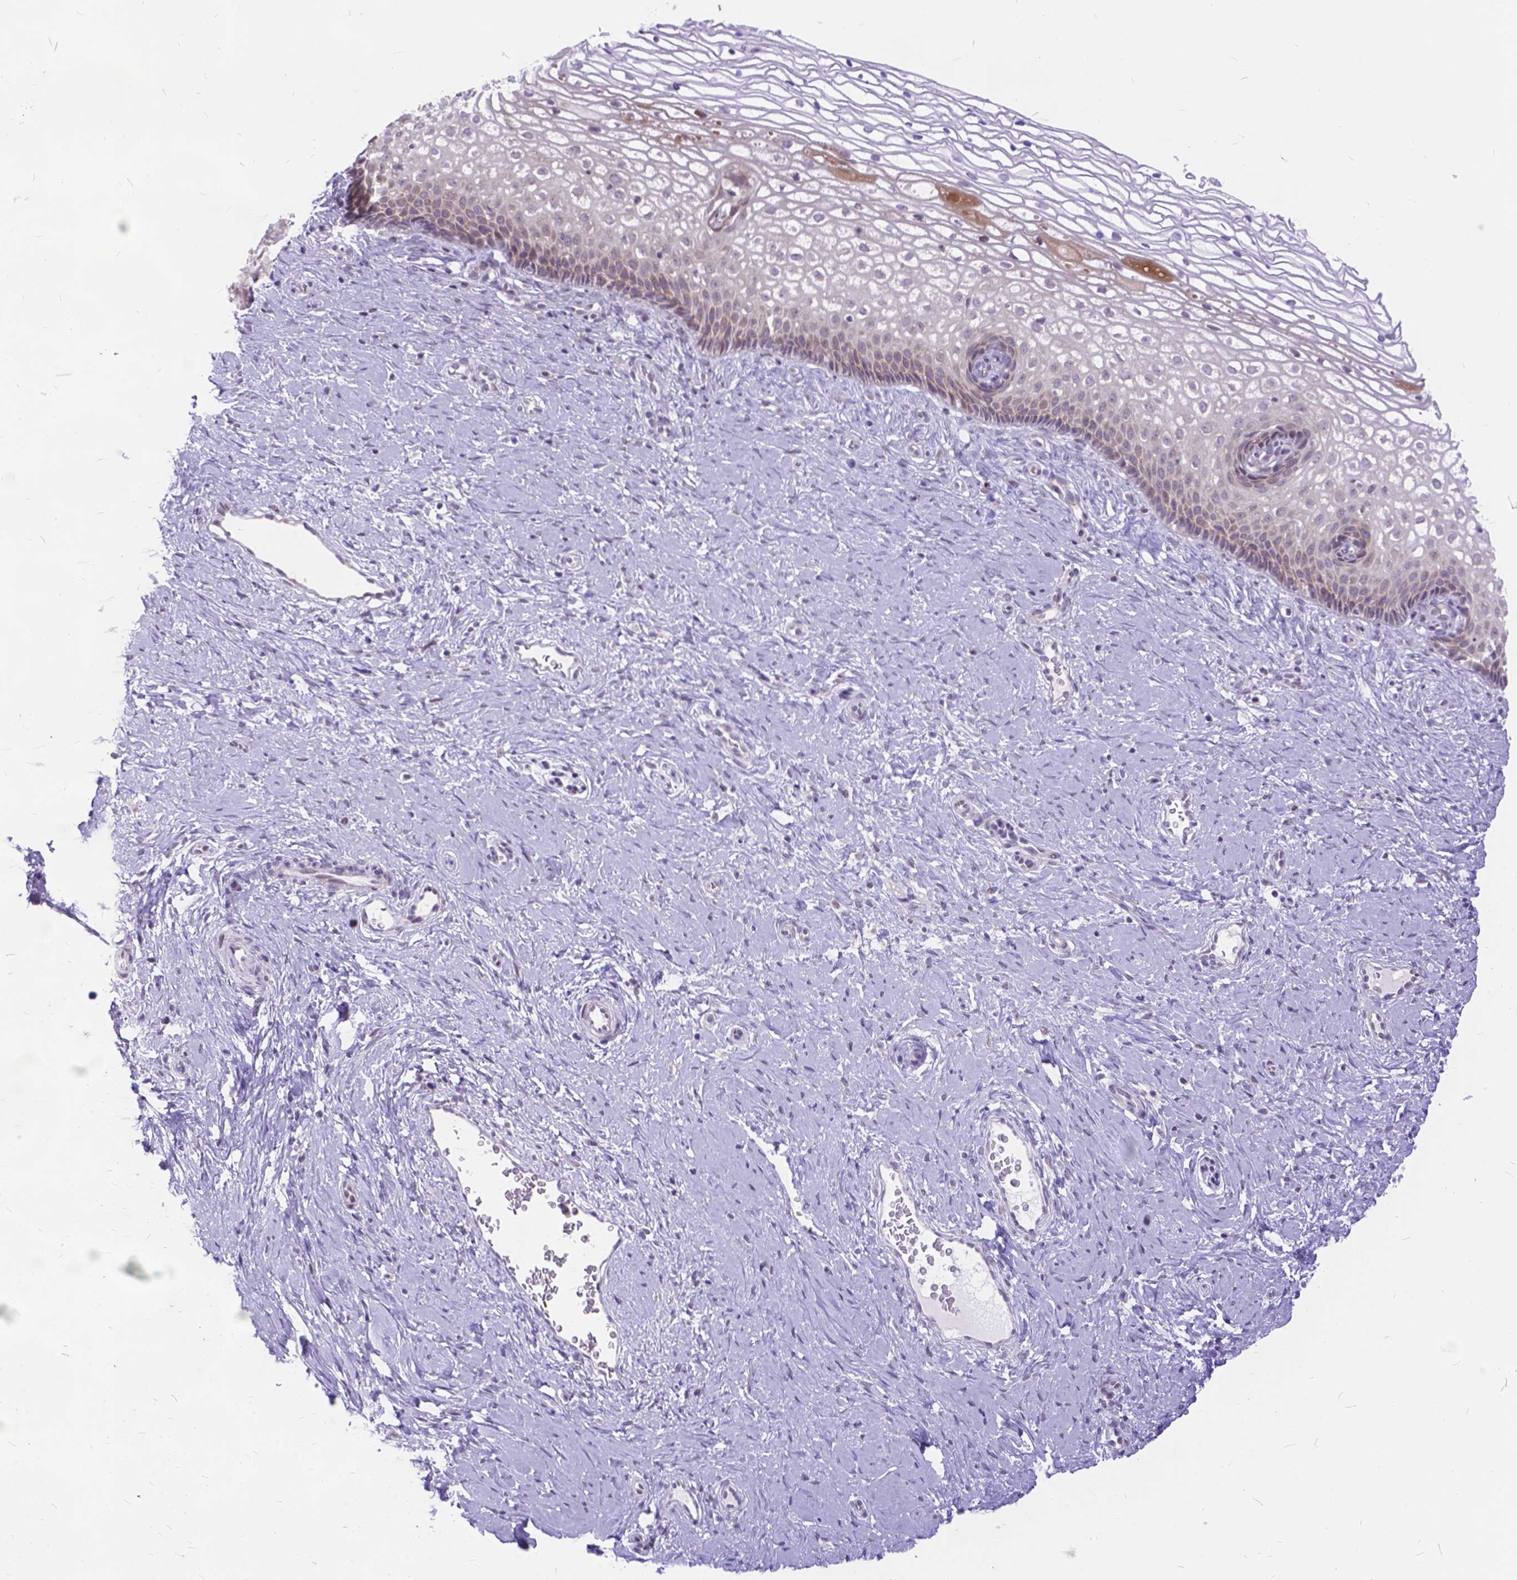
{"staining": {"intensity": "negative", "quantity": "none", "location": "none"}, "tissue": "cervix", "cell_type": "Glandular cells", "image_type": "normal", "snomed": [{"axis": "morphology", "description": "Normal tissue, NOS"}, {"axis": "topography", "description": "Cervix"}], "caption": "IHC of benign human cervix displays no staining in glandular cells. Nuclei are stained in blue.", "gene": "FAM124B", "patient": {"sex": "female", "age": 34}}